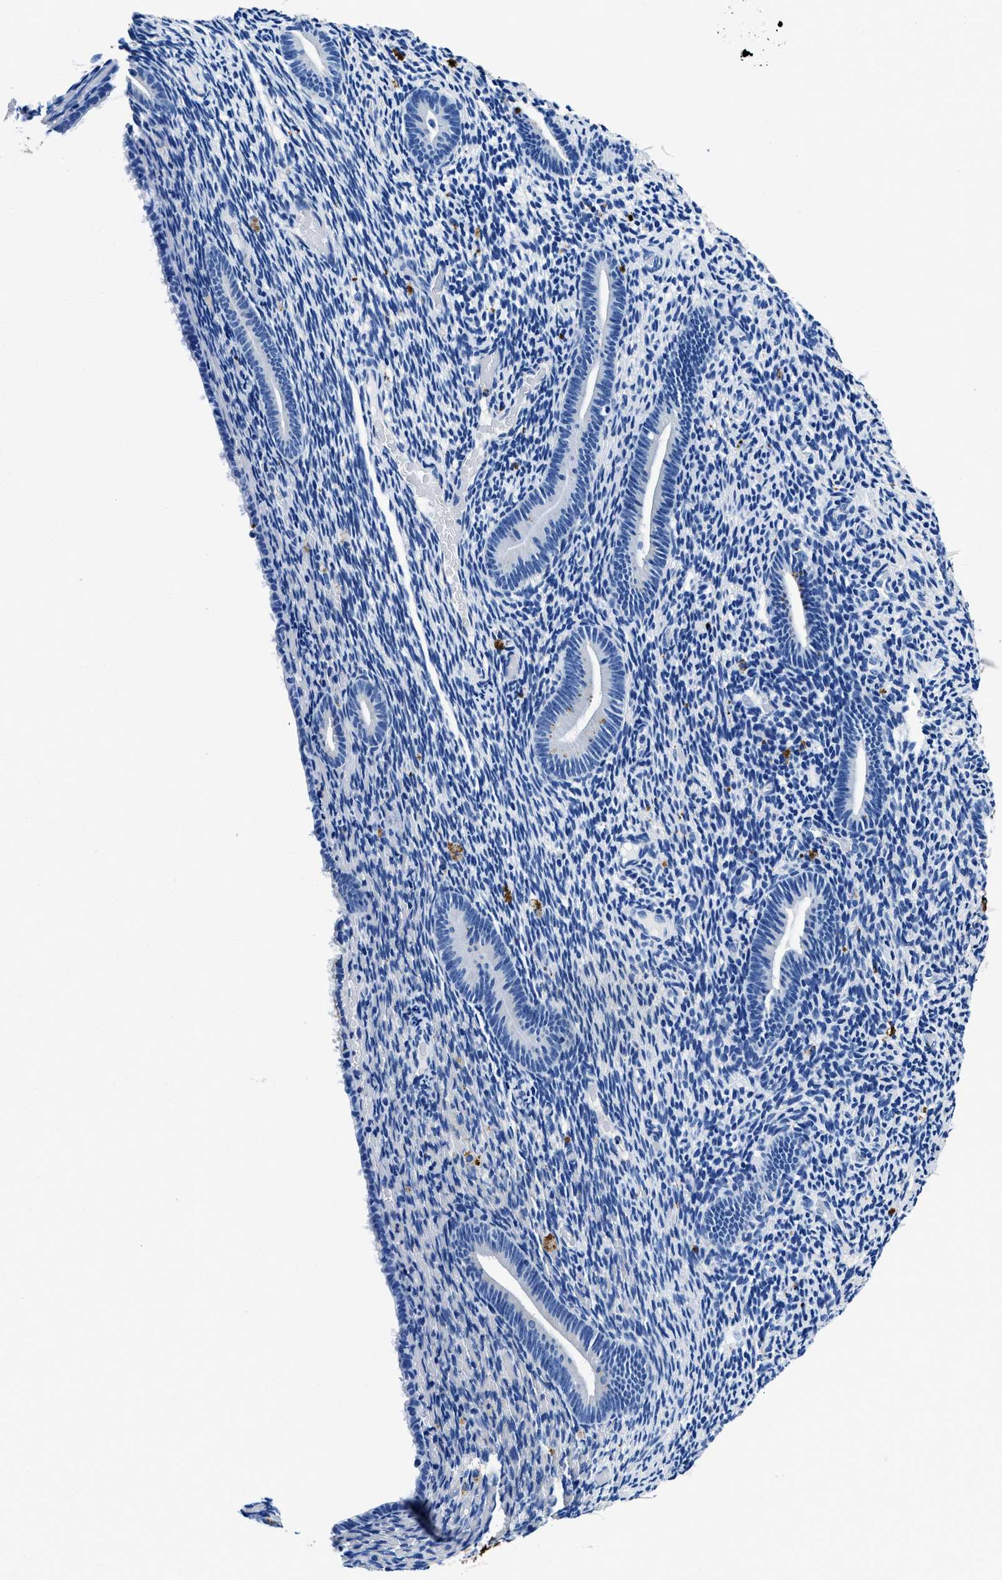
{"staining": {"intensity": "negative", "quantity": "none", "location": "none"}, "tissue": "endometrium", "cell_type": "Cells in endometrial stroma", "image_type": "normal", "snomed": [{"axis": "morphology", "description": "Normal tissue, NOS"}, {"axis": "topography", "description": "Endometrium"}], "caption": "An immunohistochemistry image of unremarkable endometrium is shown. There is no staining in cells in endometrial stroma of endometrium. Nuclei are stained in blue.", "gene": "TEX261", "patient": {"sex": "female", "age": 51}}